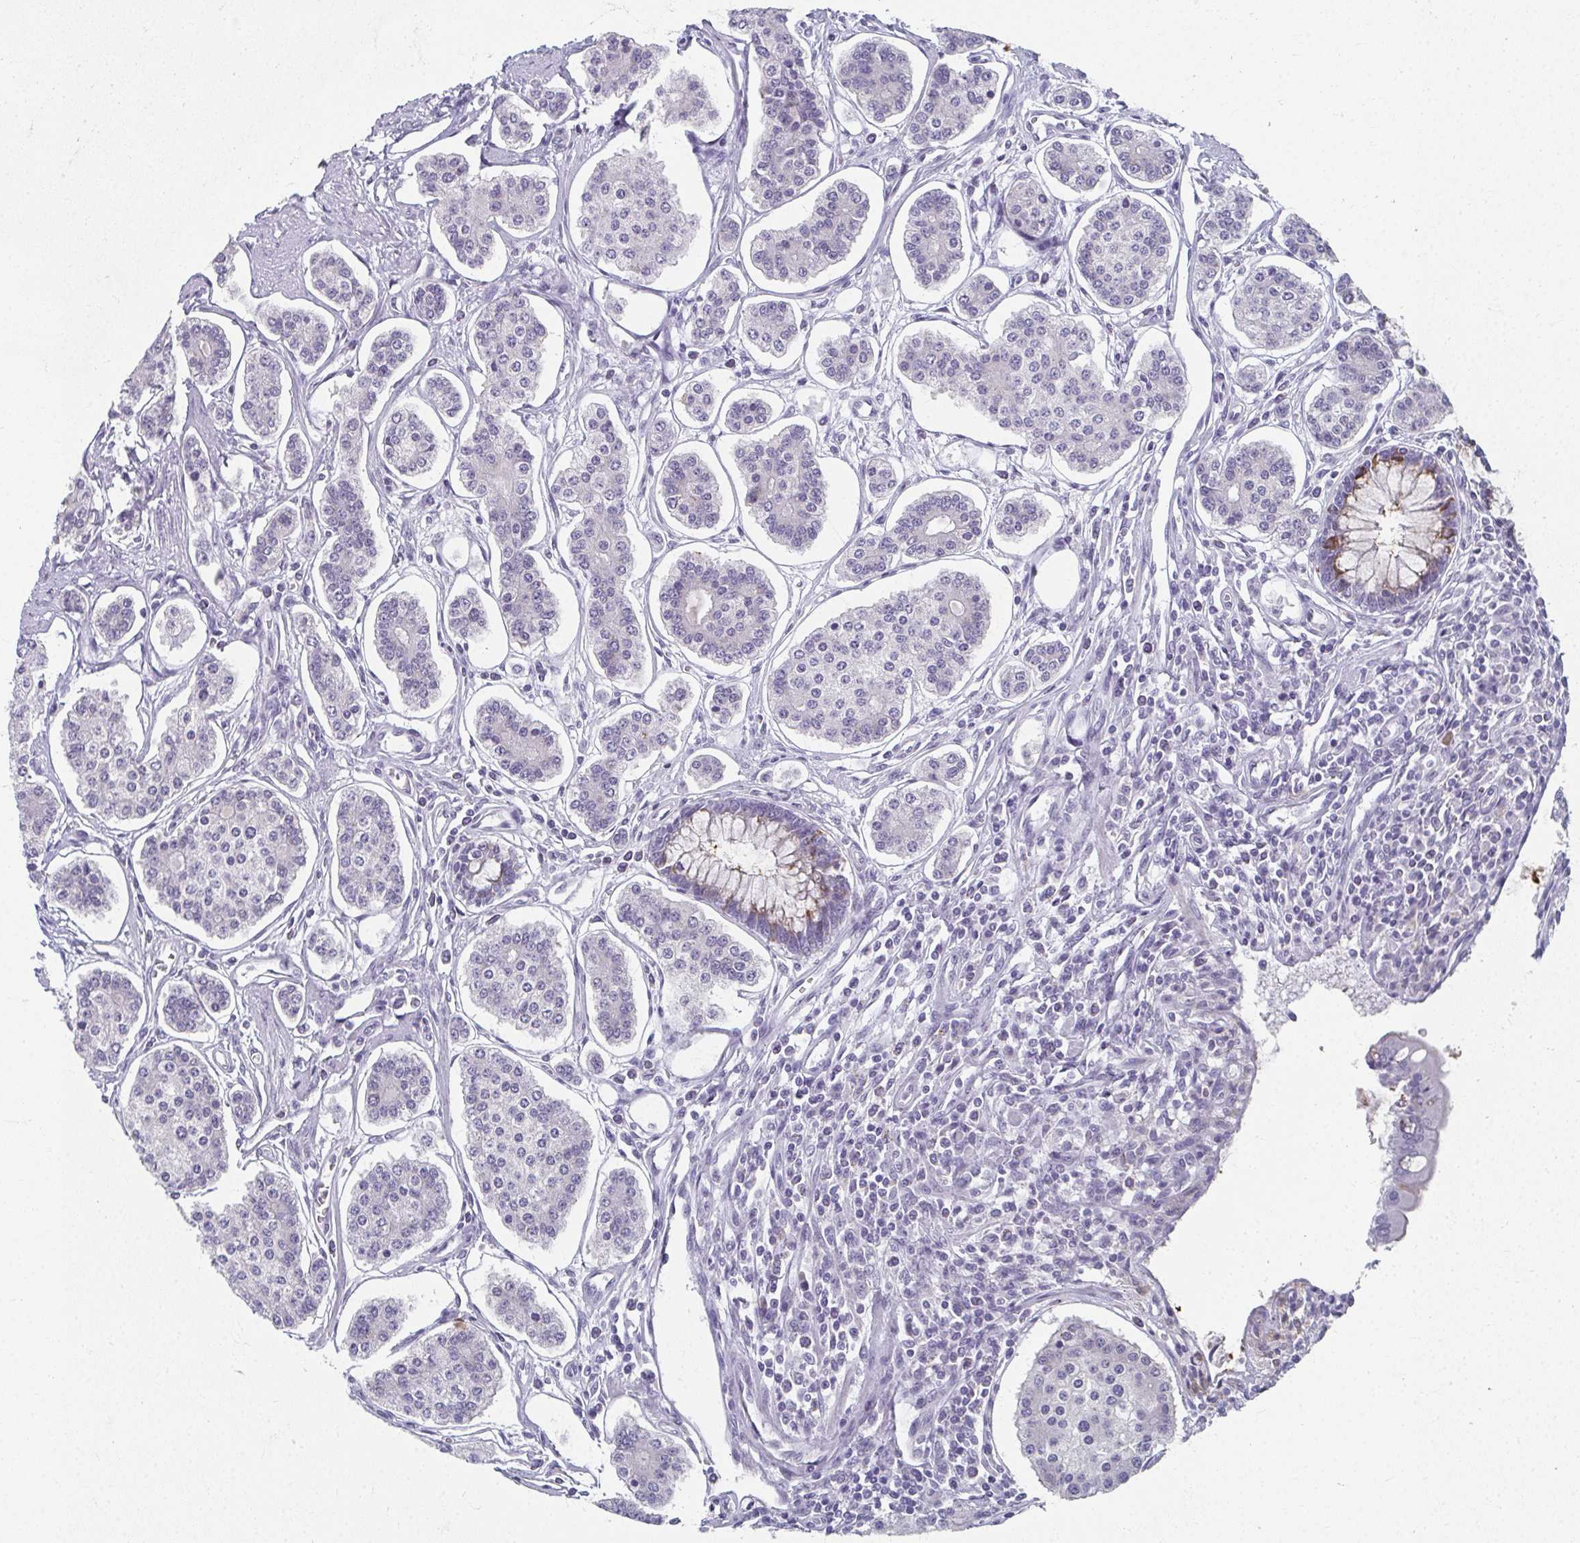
{"staining": {"intensity": "negative", "quantity": "none", "location": "none"}, "tissue": "carcinoid", "cell_type": "Tumor cells", "image_type": "cancer", "snomed": [{"axis": "morphology", "description": "Carcinoid, malignant, NOS"}, {"axis": "topography", "description": "Small intestine"}], "caption": "A histopathology image of malignant carcinoid stained for a protein exhibits no brown staining in tumor cells. (DAB immunohistochemistry, high magnification).", "gene": "CAMKV", "patient": {"sex": "female", "age": 65}}